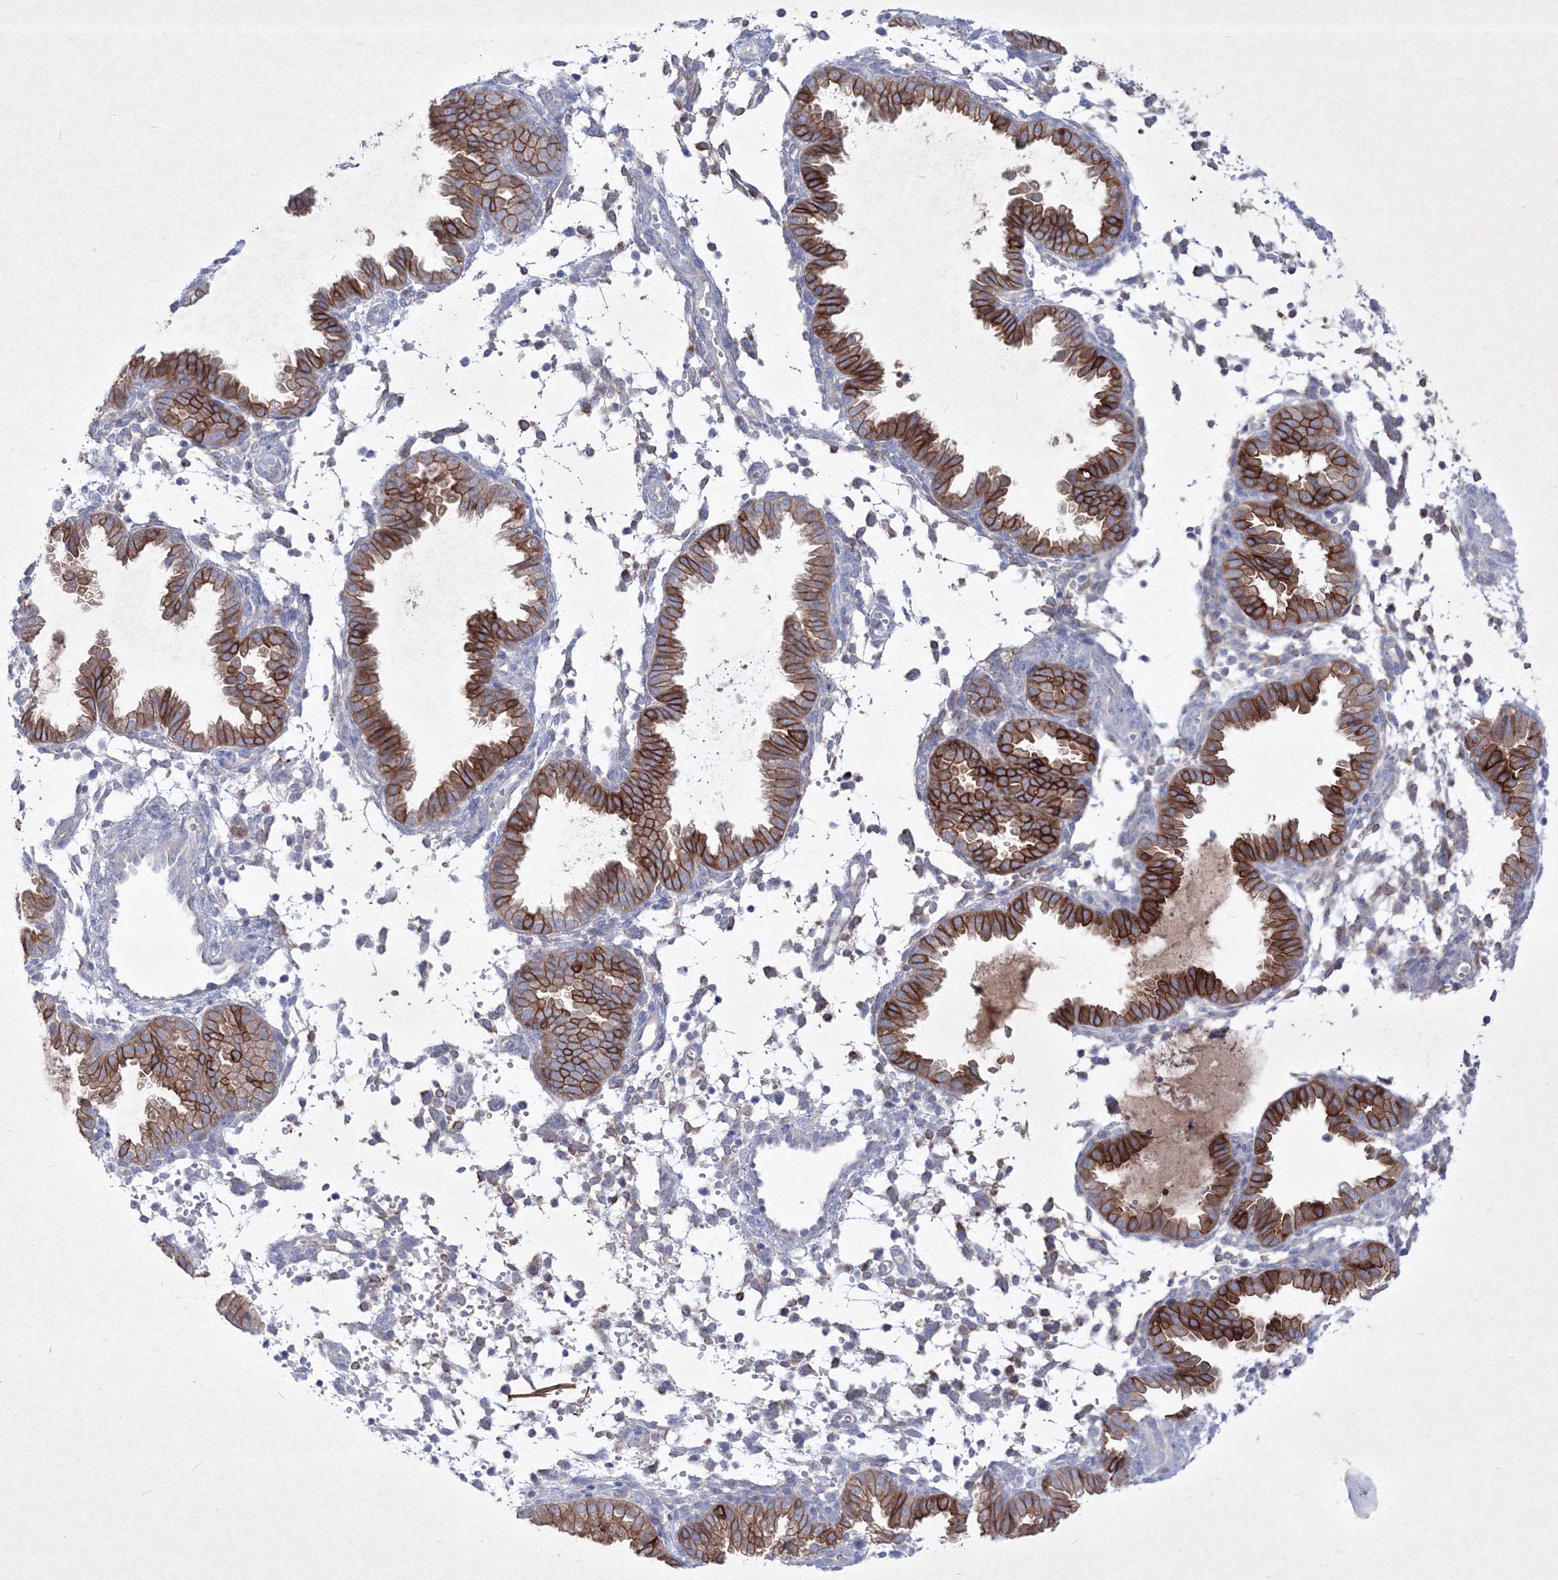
{"staining": {"intensity": "negative", "quantity": "none", "location": "none"}, "tissue": "endometrium", "cell_type": "Cells in endometrial stroma", "image_type": "normal", "snomed": [{"axis": "morphology", "description": "Normal tissue, NOS"}, {"axis": "topography", "description": "Endometrium"}], "caption": "High power microscopy image of an IHC histopathology image of unremarkable endometrium, revealing no significant staining in cells in endometrial stroma.", "gene": "TMEM139", "patient": {"sex": "female", "age": 33}}